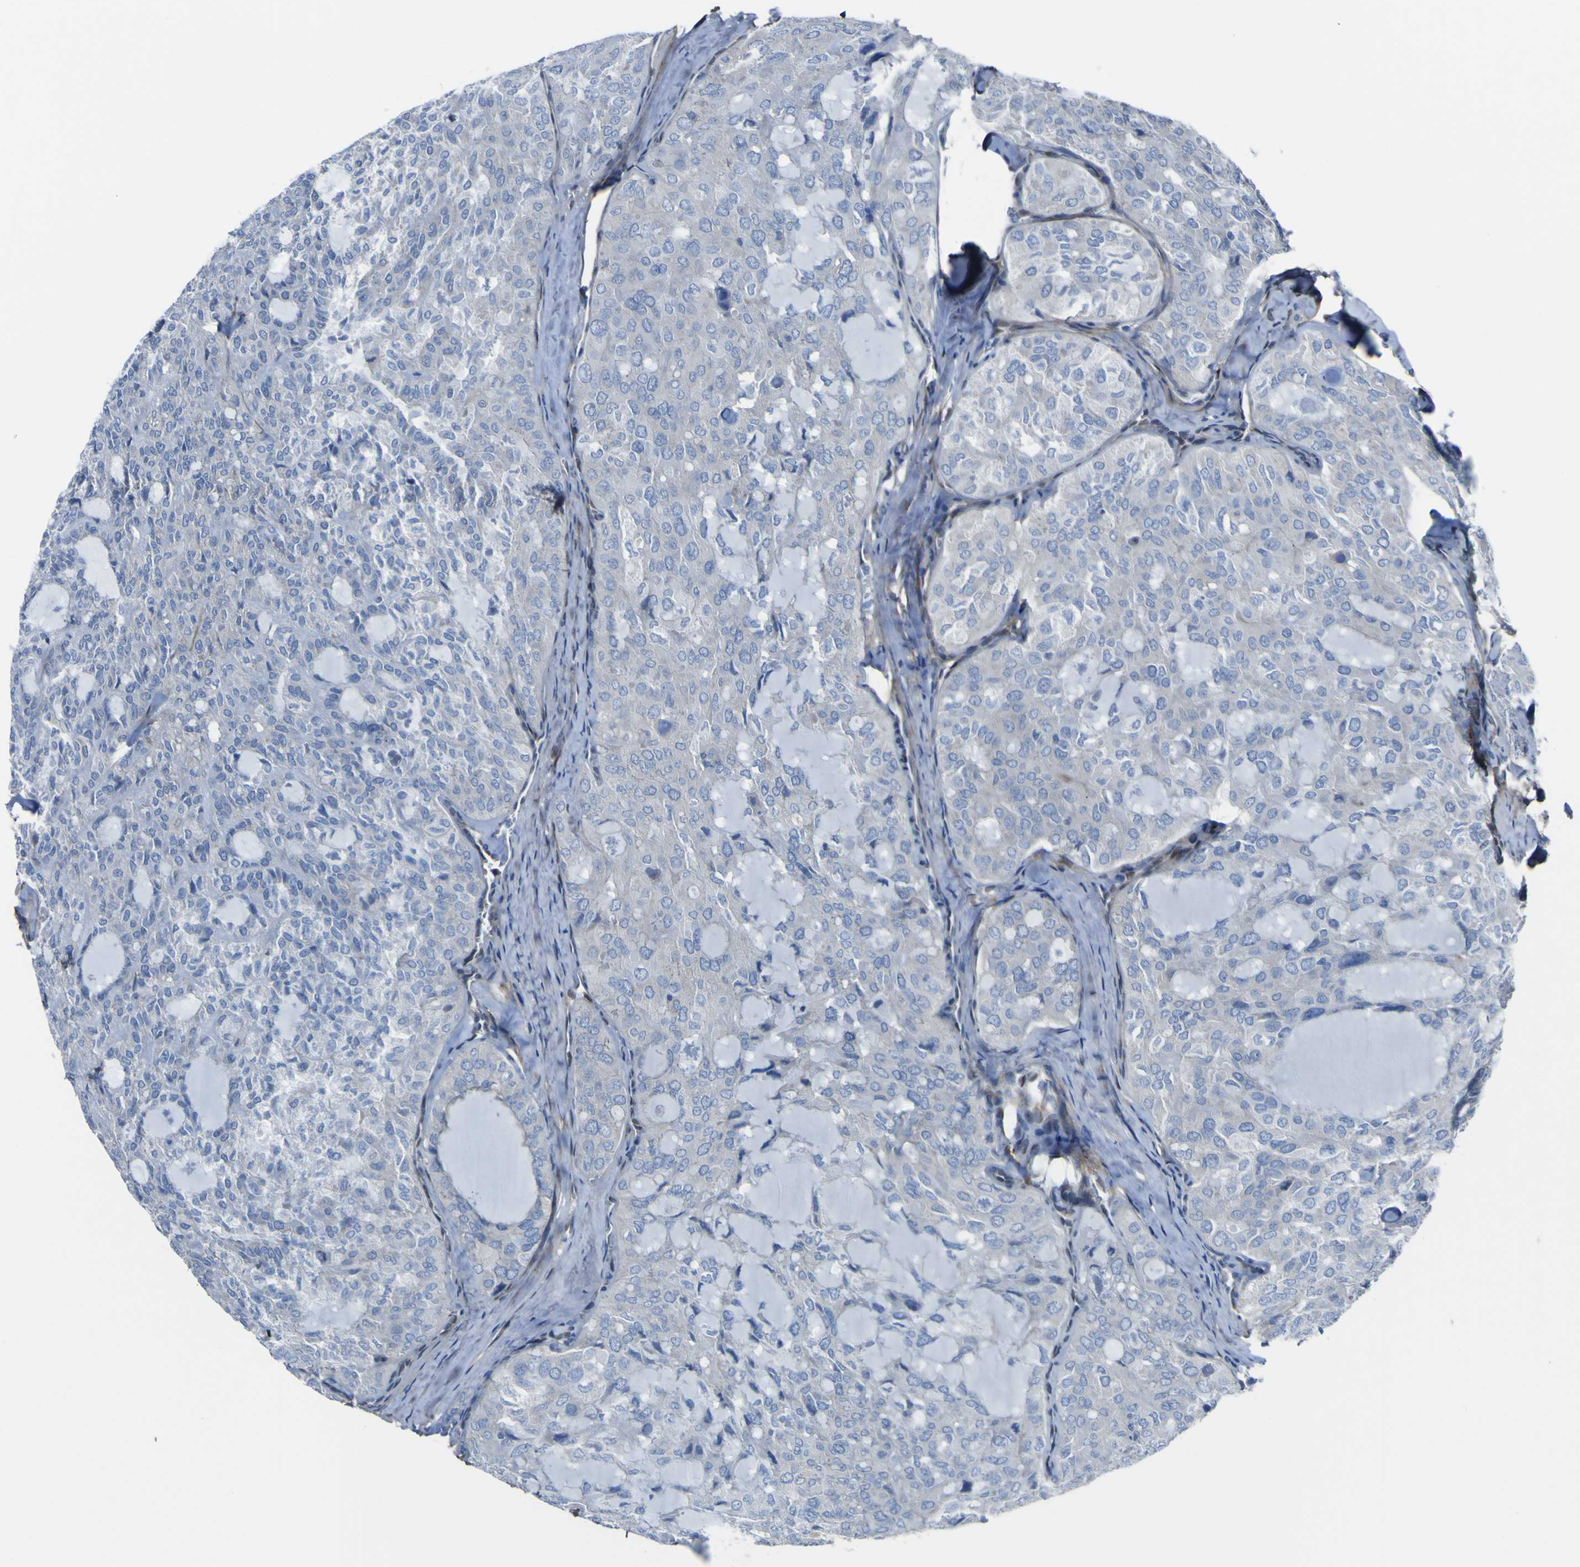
{"staining": {"intensity": "negative", "quantity": "none", "location": "none"}, "tissue": "thyroid cancer", "cell_type": "Tumor cells", "image_type": "cancer", "snomed": [{"axis": "morphology", "description": "Follicular adenoma carcinoma, NOS"}, {"axis": "topography", "description": "Thyroid gland"}], "caption": "Human thyroid cancer (follicular adenoma carcinoma) stained for a protein using immunohistochemistry (IHC) reveals no expression in tumor cells.", "gene": "LRRN1", "patient": {"sex": "male", "age": 75}}